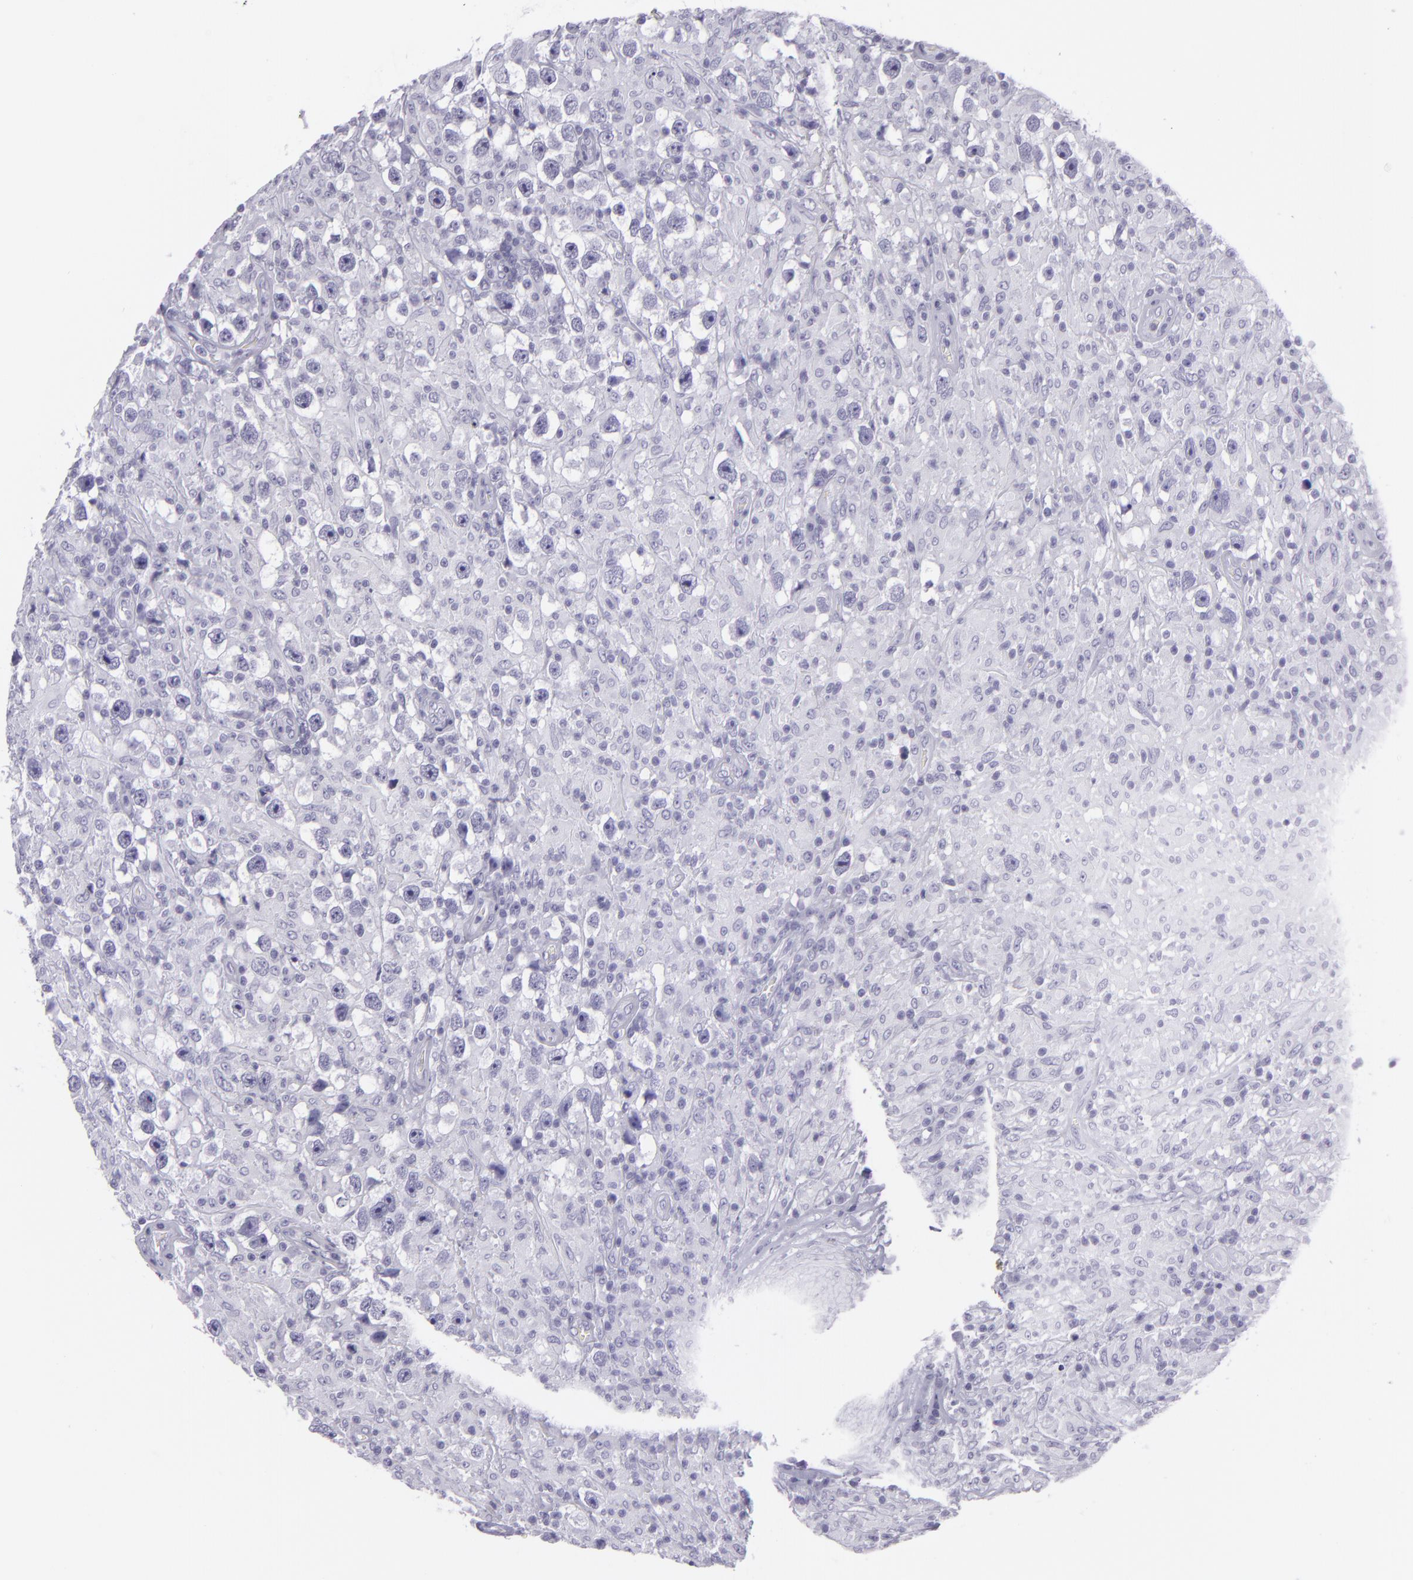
{"staining": {"intensity": "negative", "quantity": "none", "location": "none"}, "tissue": "testis cancer", "cell_type": "Tumor cells", "image_type": "cancer", "snomed": [{"axis": "morphology", "description": "Seminoma, NOS"}, {"axis": "topography", "description": "Testis"}], "caption": "Immunohistochemistry histopathology image of neoplastic tissue: human seminoma (testis) stained with DAB (3,3'-diaminobenzidine) reveals no significant protein positivity in tumor cells.", "gene": "MUC6", "patient": {"sex": "male", "age": 34}}